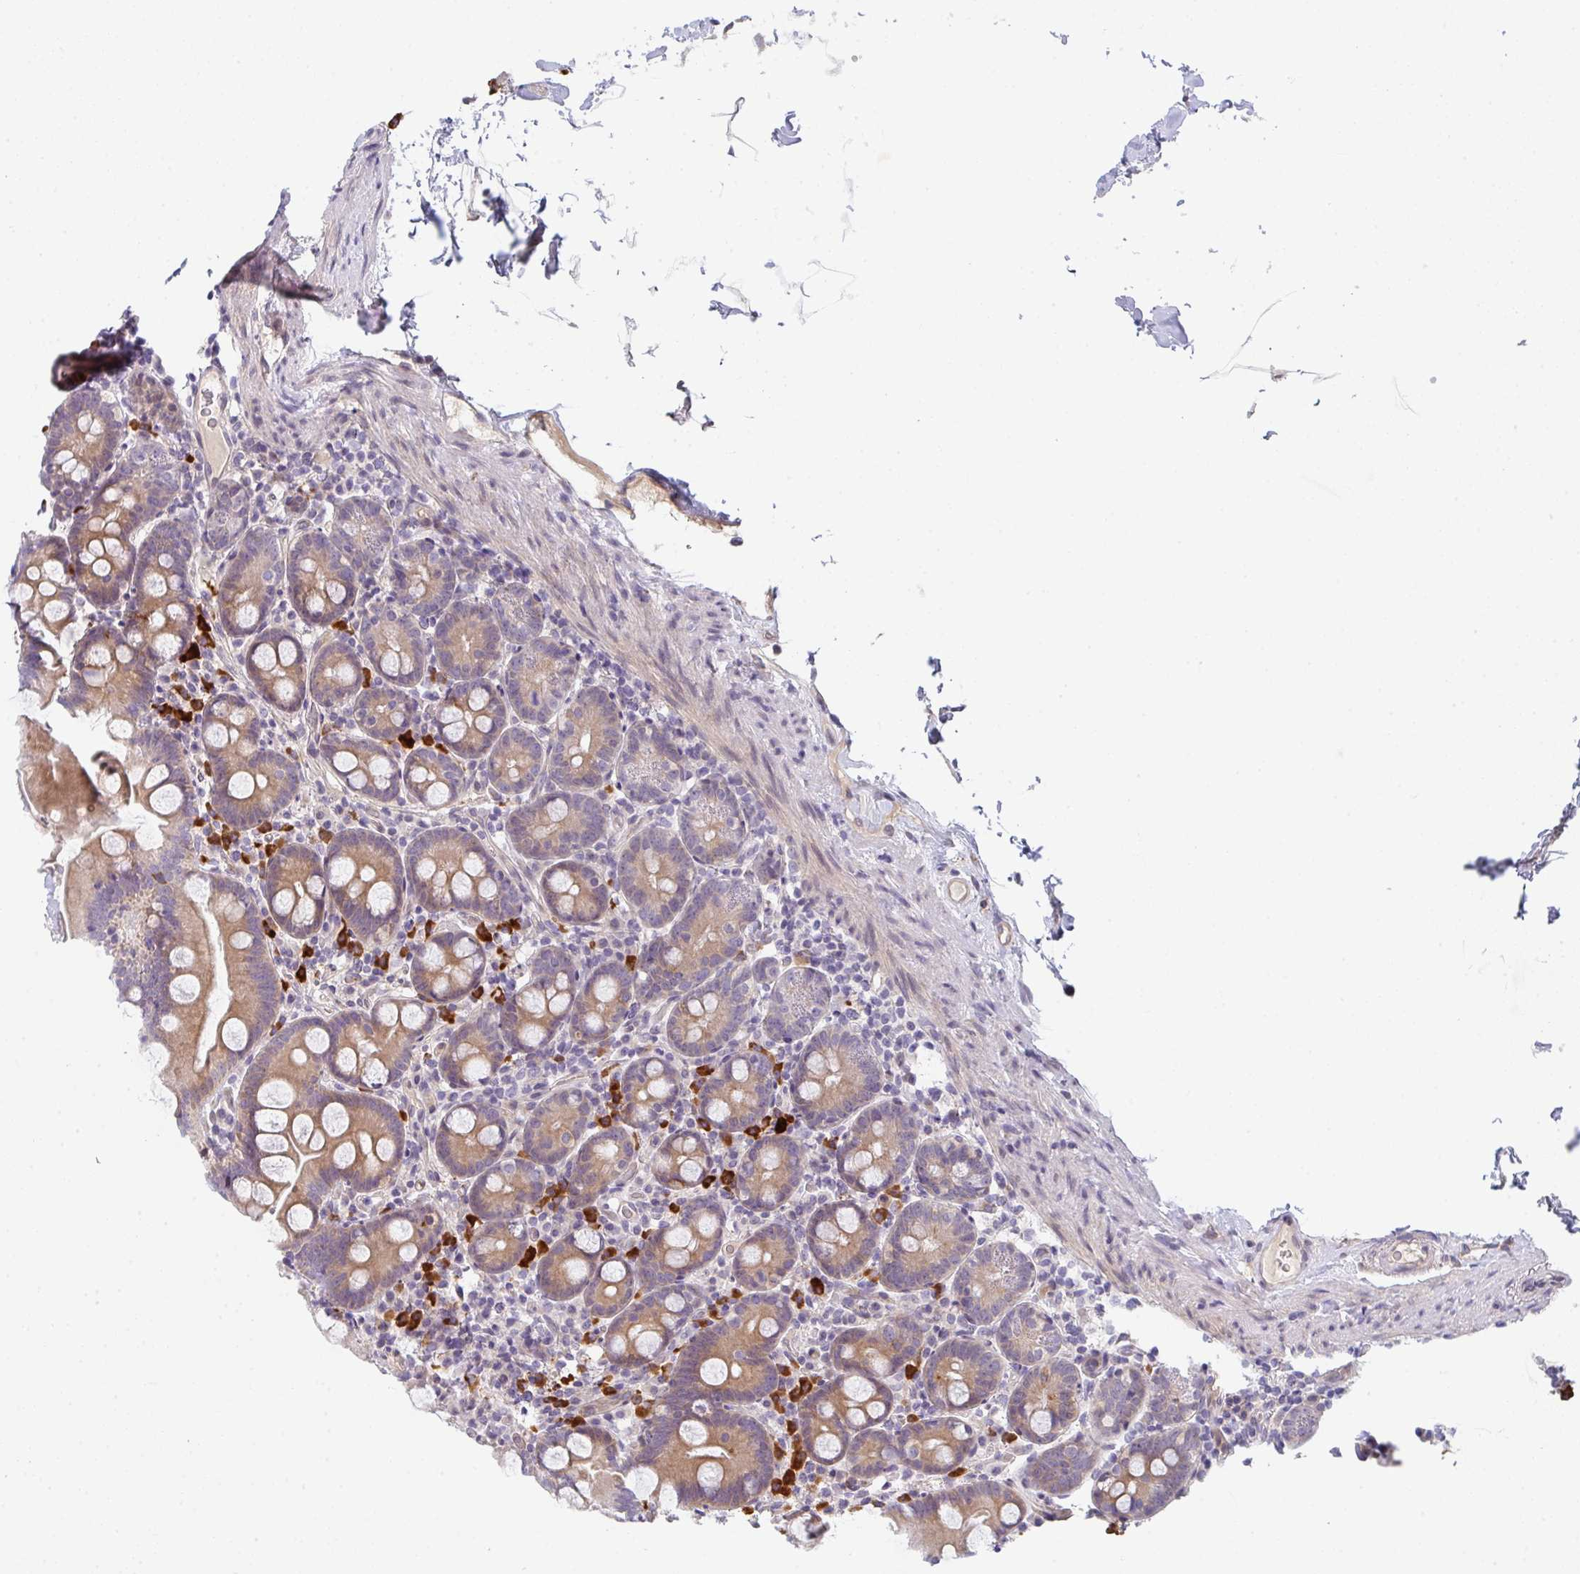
{"staining": {"intensity": "moderate", "quantity": ">75%", "location": "cytoplasmic/membranous"}, "tissue": "small intestine", "cell_type": "Glandular cells", "image_type": "normal", "snomed": [{"axis": "morphology", "description": "Normal tissue, NOS"}, {"axis": "topography", "description": "Small intestine"}], "caption": "Small intestine stained with immunohistochemistry displays moderate cytoplasmic/membranous expression in approximately >75% of glandular cells.", "gene": "TNFRSF10A", "patient": {"sex": "female", "age": 68}}